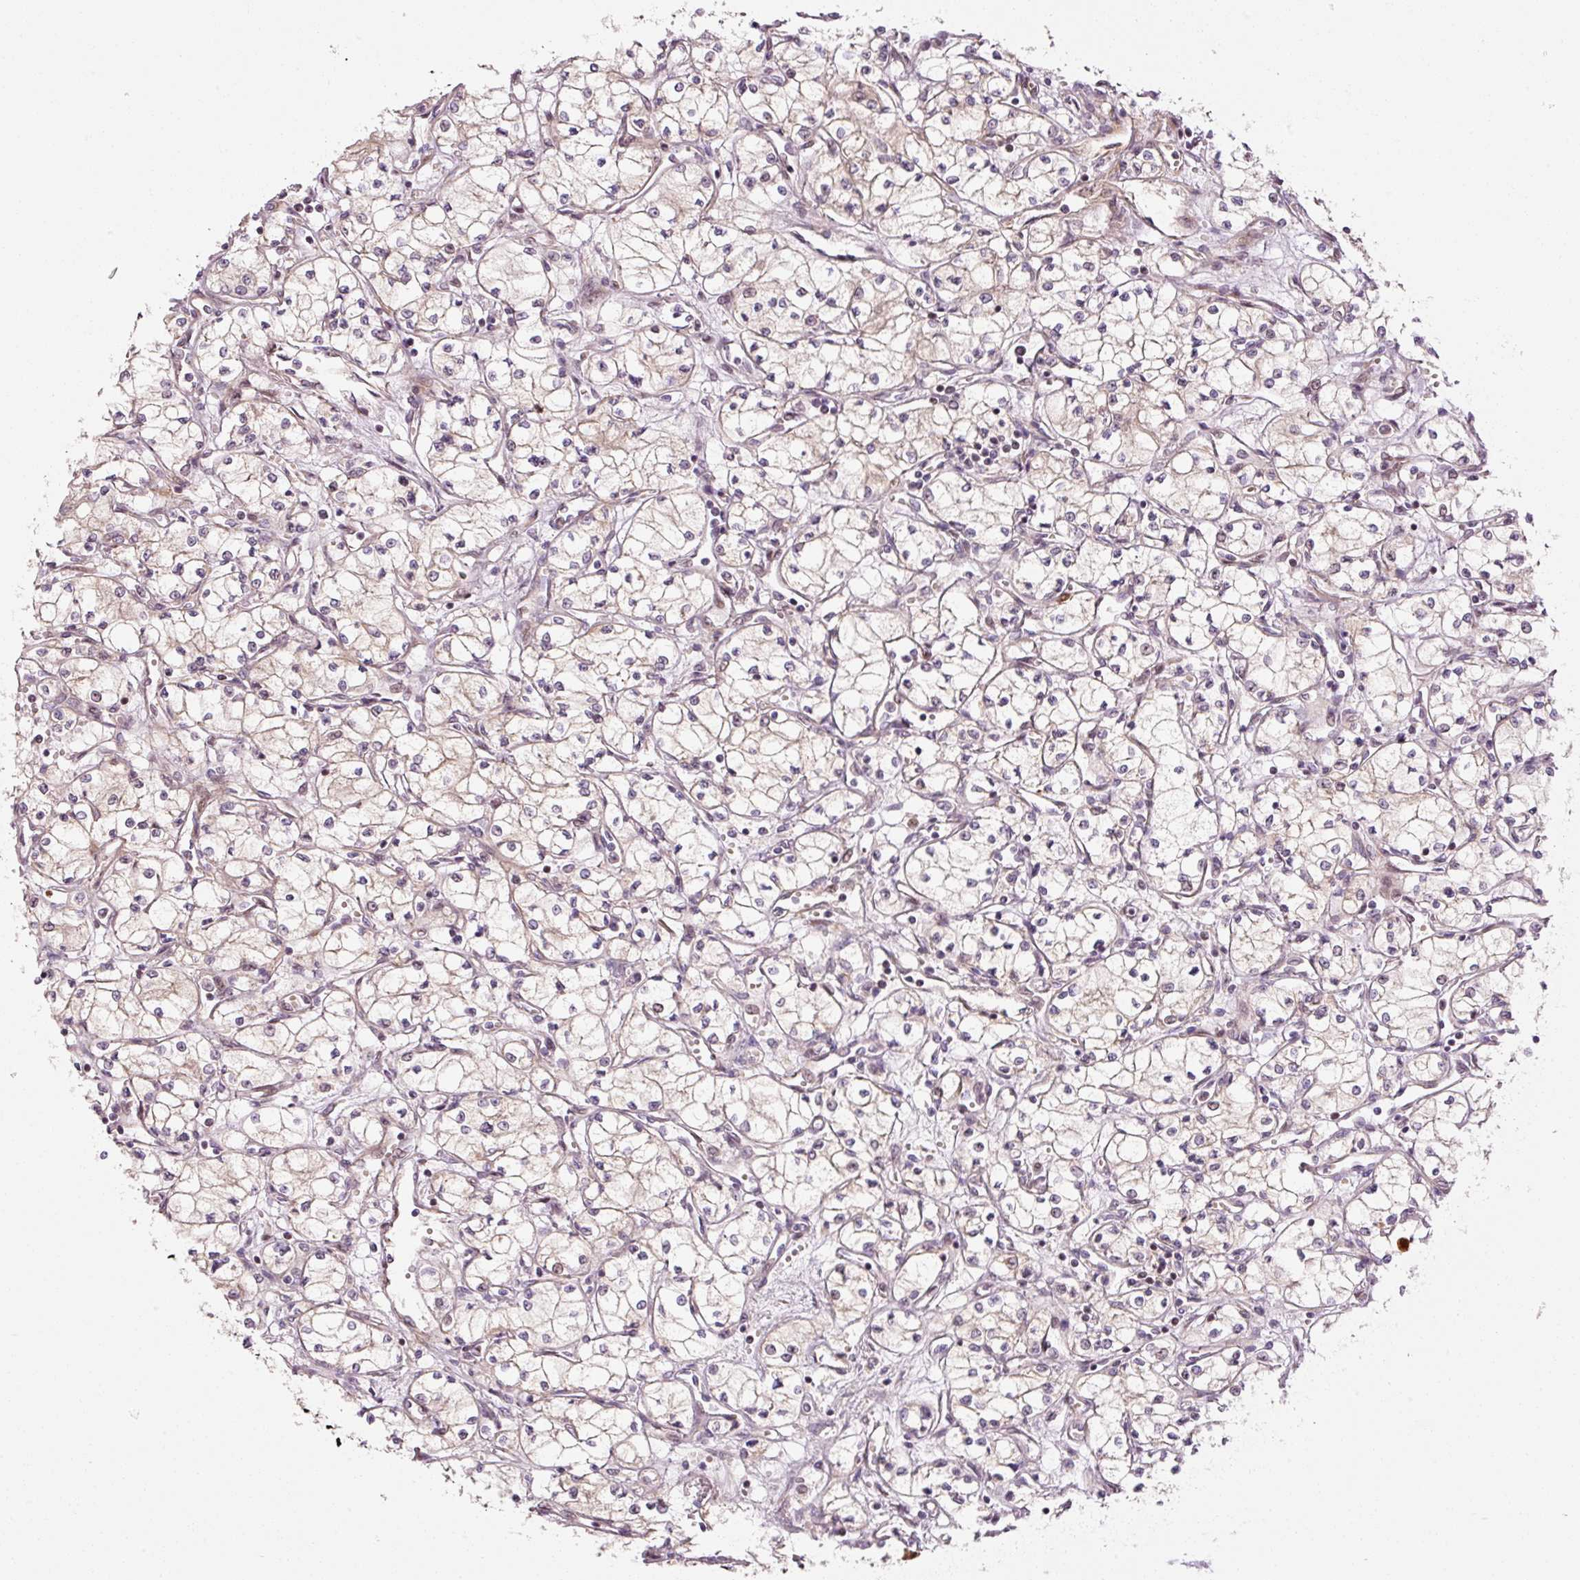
{"staining": {"intensity": "negative", "quantity": "none", "location": "none"}, "tissue": "renal cancer", "cell_type": "Tumor cells", "image_type": "cancer", "snomed": [{"axis": "morphology", "description": "Normal tissue, NOS"}, {"axis": "morphology", "description": "Adenocarcinoma, NOS"}, {"axis": "topography", "description": "Kidney"}], "caption": "This micrograph is of renal cancer stained with IHC to label a protein in brown with the nuclei are counter-stained blue. There is no staining in tumor cells.", "gene": "PPP1R14B", "patient": {"sex": "male", "age": 59}}